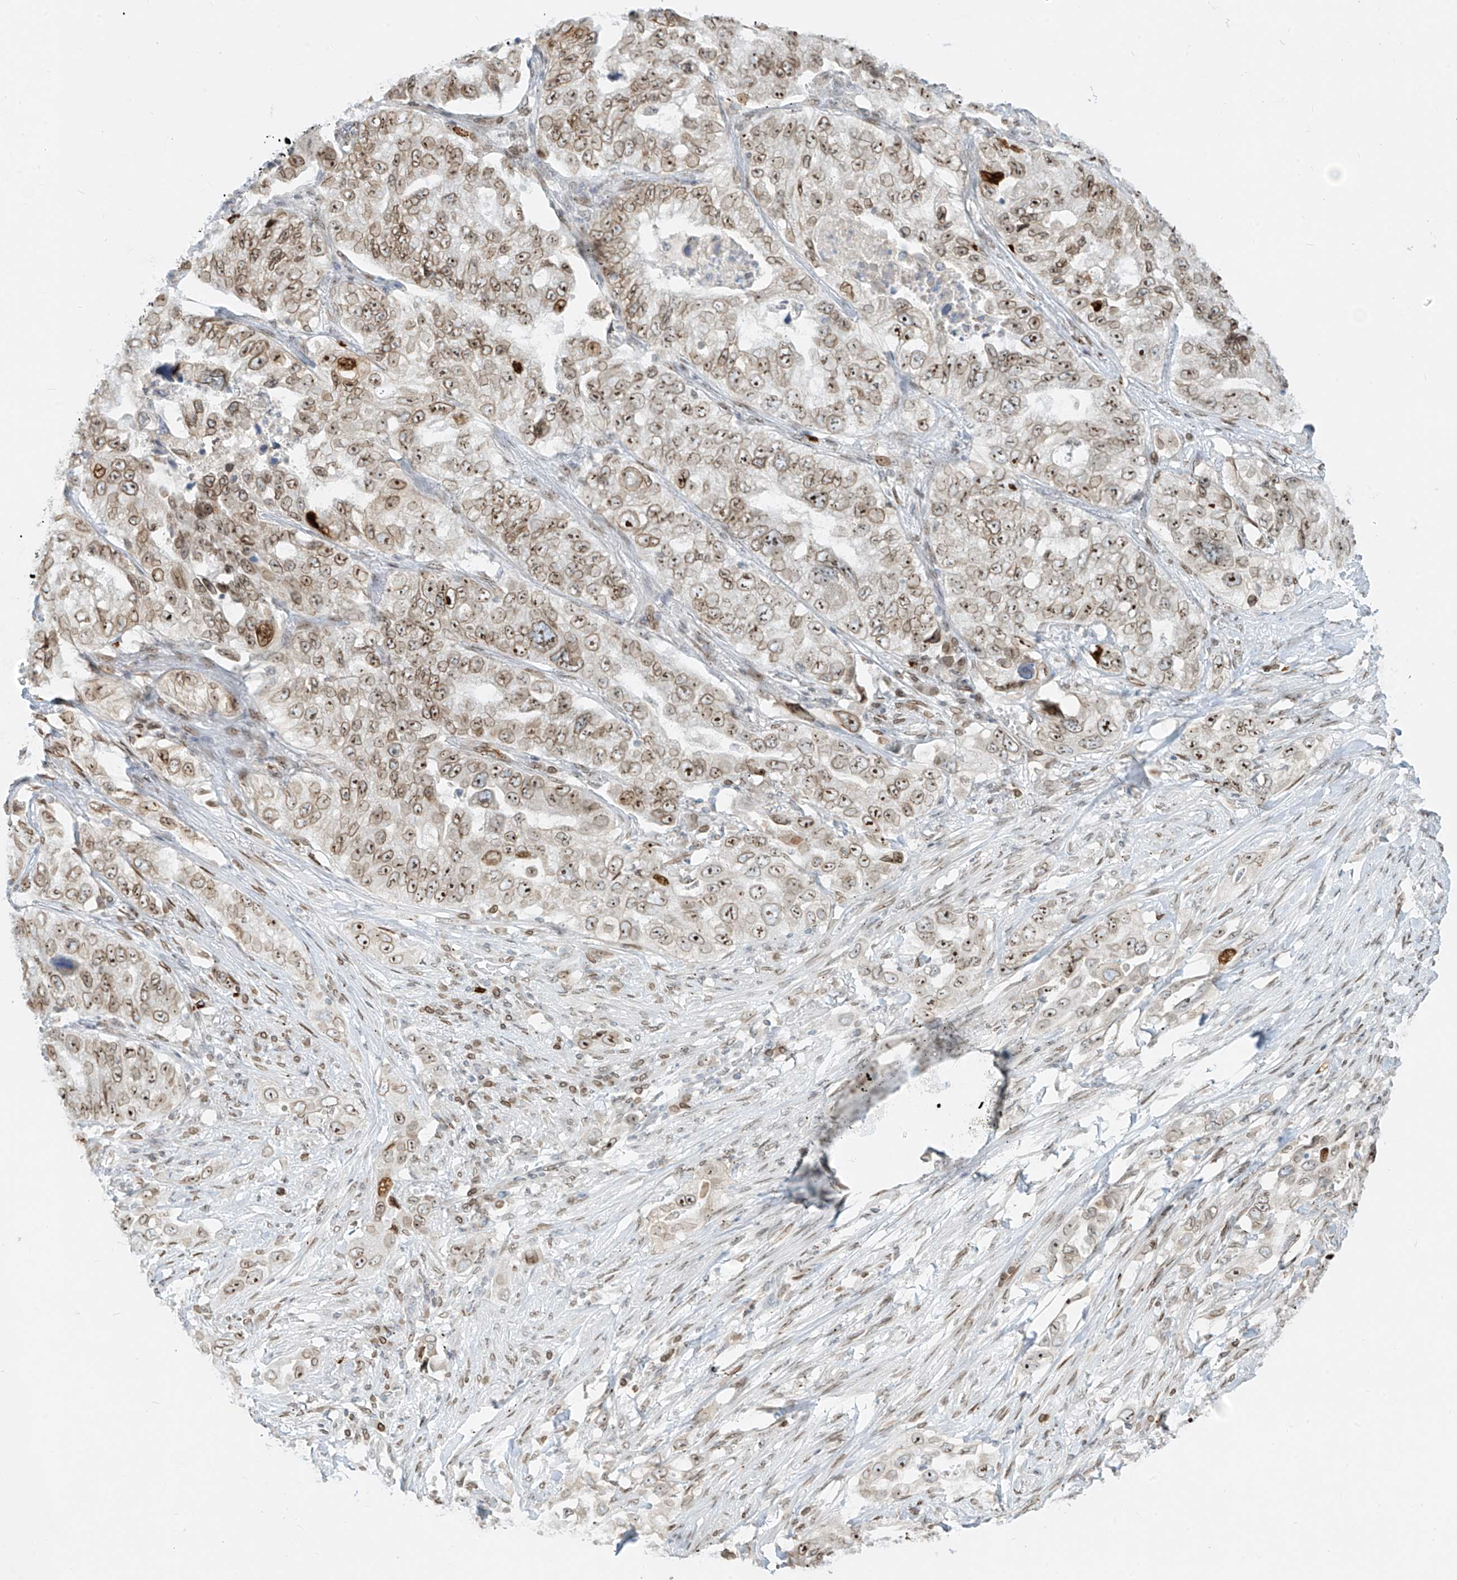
{"staining": {"intensity": "moderate", "quantity": ">75%", "location": "cytoplasmic/membranous,nuclear"}, "tissue": "lung cancer", "cell_type": "Tumor cells", "image_type": "cancer", "snomed": [{"axis": "morphology", "description": "Adenocarcinoma, NOS"}, {"axis": "topography", "description": "Lung"}], "caption": "Brown immunohistochemical staining in human lung cancer demonstrates moderate cytoplasmic/membranous and nuclear expression in approximately >75% of tumor cells.", "gene": "SAMD15", "patient": {"sex": "female", "age": 51}}